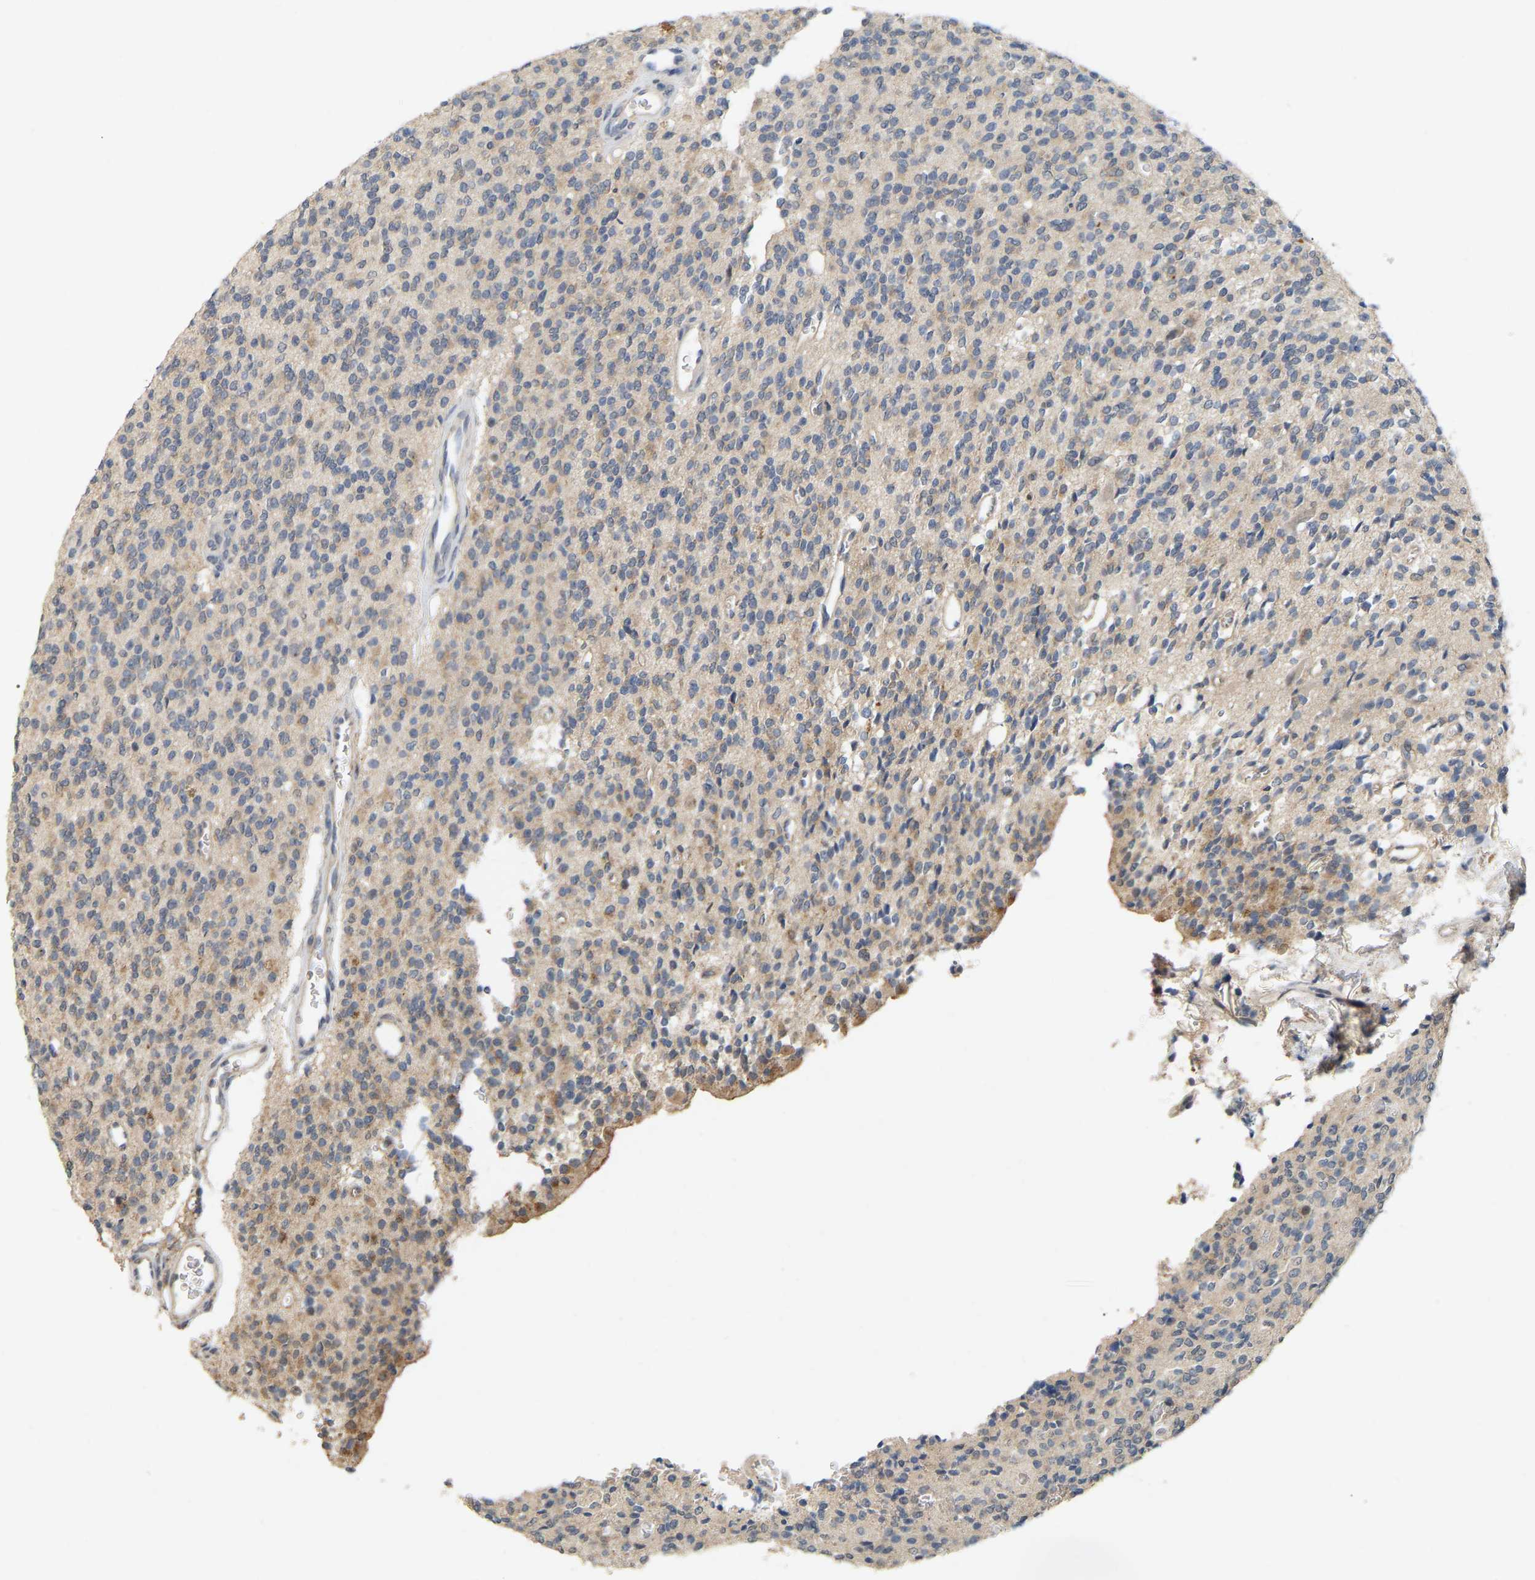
{"staining": {"intensity": "moderate", "quantity": "<25%", "location": "cytoplasmic/membranous"}, "tissue": "glioma", "cell_type": "Tumor cells", "image_type": "cancer", "snomed": [{"axis": "morphology", "description": "Glioma, malignant, High grade"}, {"axis": "topography", "description": "Brain"}], "caption": "Tumor cells exhibit low levels of moderate cytoplasmic/membranous staining in approximately <25% of cells in malignant glioma (high-grade).", "gene": "RUVBL1", "patient": {"sex": "male", "age": 34}}